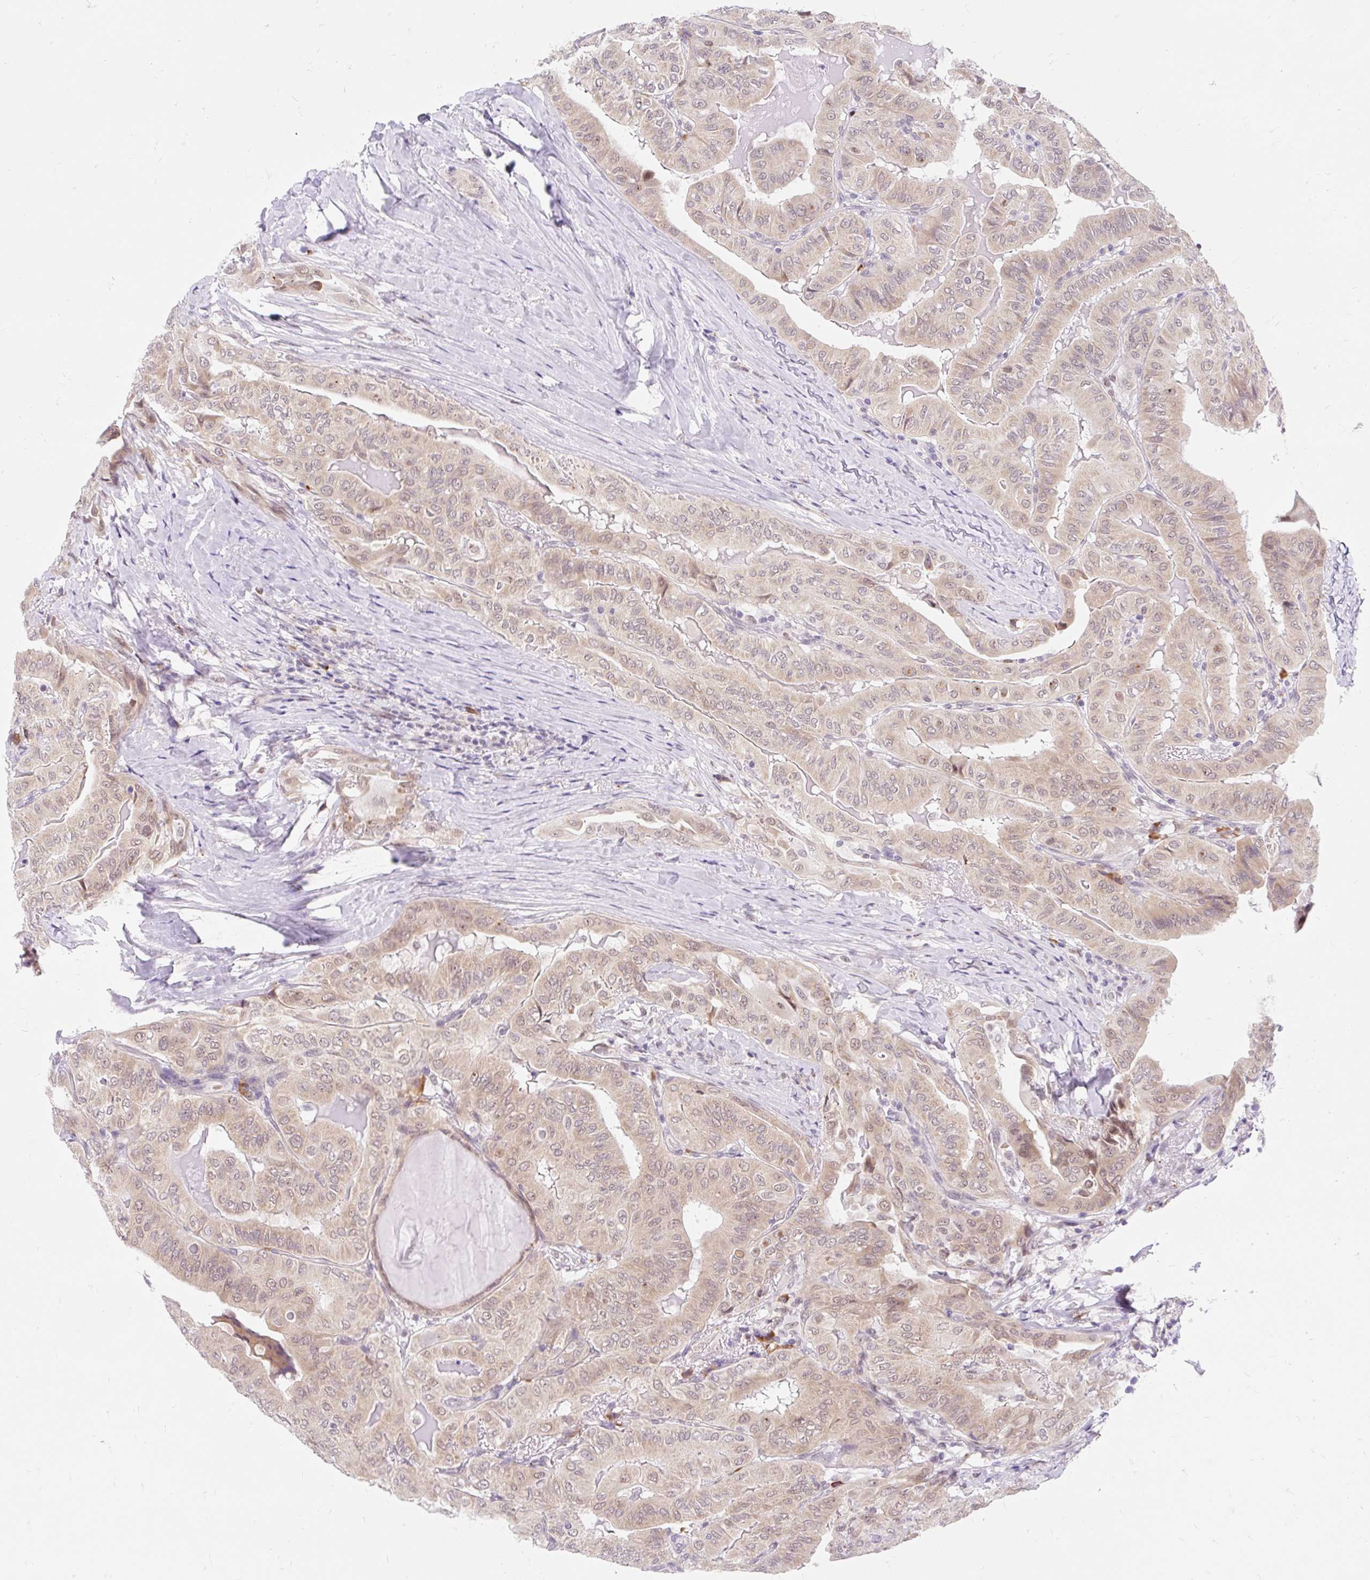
{"staining": {"intensity": "weak", "quantity": ">75%", "location": "cytoplasmic/membranous"}, "tissue": "thyroid cancer", "cell_type": "Tumor cells", "image_type": "cancer", "snomed": [{"axis": "morphology", "description": "Papillary adenocarcinoma, NOS"}, {"axis": "topography", "description": "Thyroid gland"}], "caption": "High-power microscopy captured an immunohistochemistry image of thyroid papillary adenocarcinoma, revealing weak cytoplasmic/membranous staining in approximately >75% of tumor cells.", "gene": "SRSF10", "patient": {"sex": "female", "age": 68}}